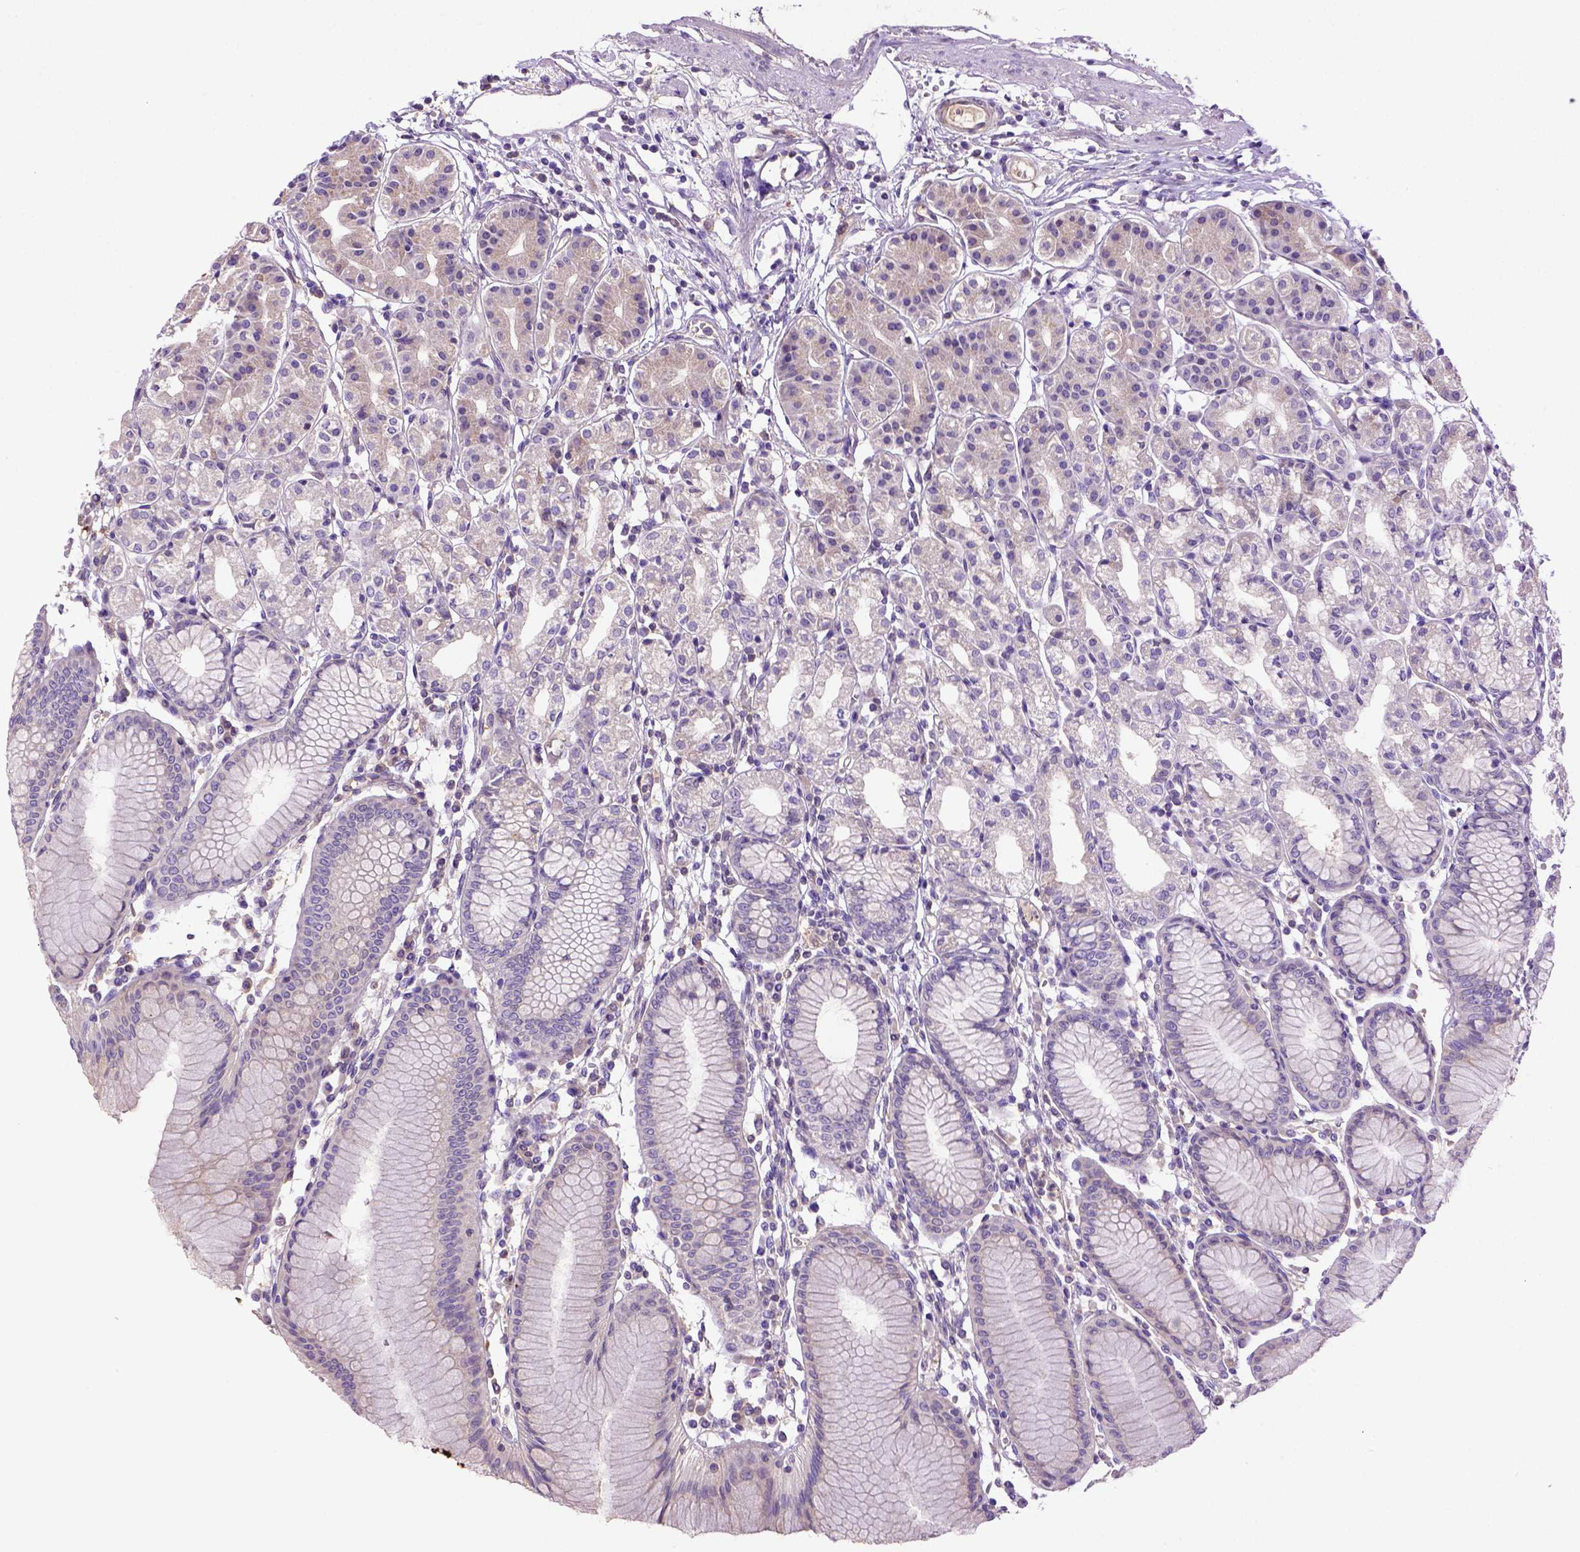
{"staining": {"intensity": "negative", "quantity": "none", "location": "none"}, "tissue": "stomach", "cell_type": "Glandular cells", "image_type": "normal", "snomed": [{"axis": "morphology", "description": "Normal tissue, NOS"}, {"axis": "topography", "description": "Skeletal muscle"}, {"axis": "topography", "description": "Stomach"}], "caption": "IHC histopathology image of unremarkable stomach stained for a protein (brown), which displays no positivity in glandular cells. The staining was performed using DAB (3,3'-diaminobenzidine) to visualize the protein expression in brown, while the nuclei were stained in blue with hematoxylin (Magnification: 20x).", "gene": "DEPDC1B", "patient": {"sex": "female", "age": 57}}